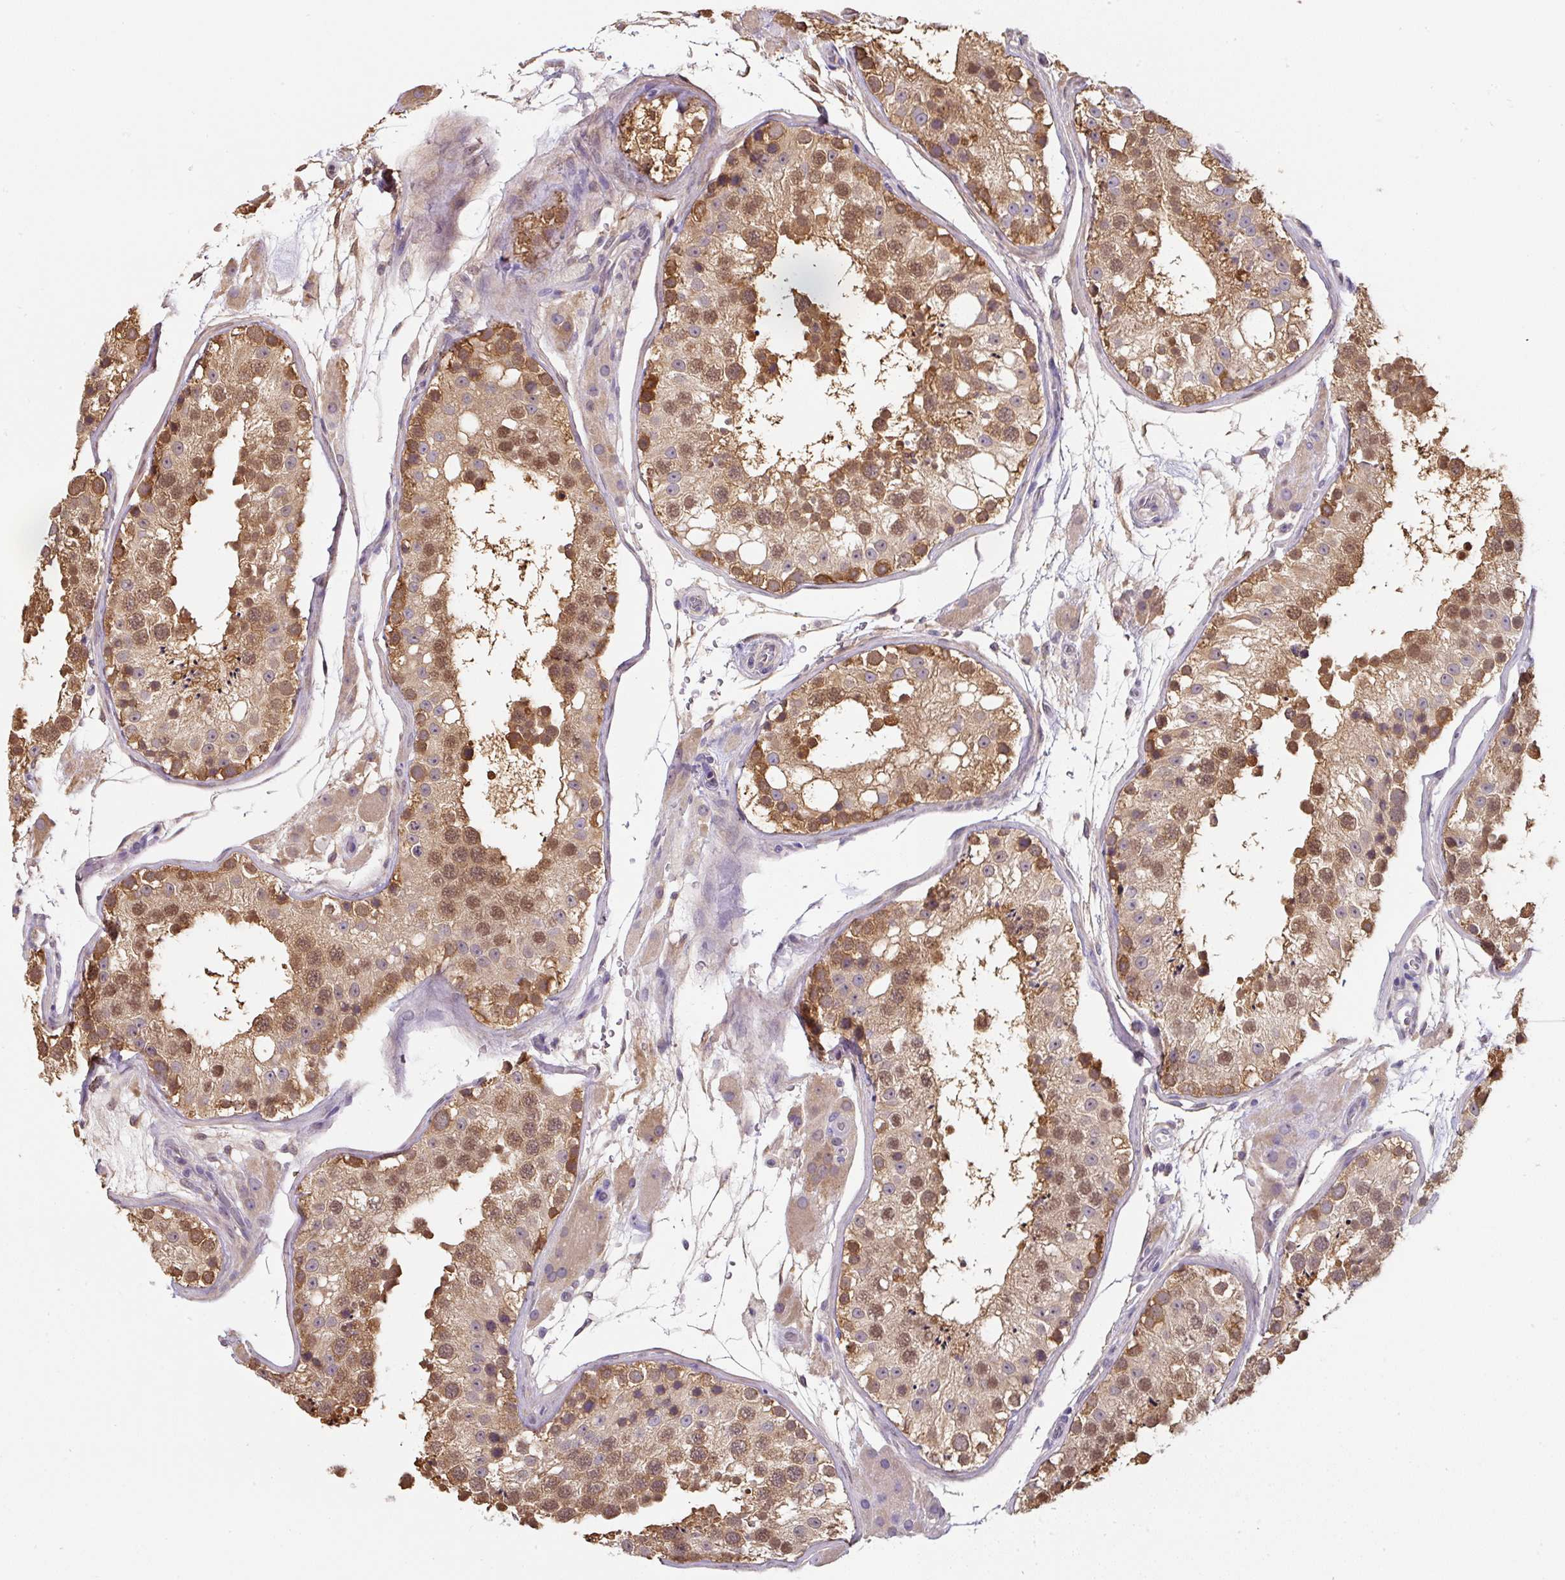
{"staining": {"intensity": "strong", "quantity": "25%-75%", "location": "cytoplasmic/membranous,nuclear"}, "tissue": "testis", "cell_type": "Cells in seminiferous ducts", "image_type": "normal", "snomed": [{"axis": "morphology", "description": "Normal tissue, NOS"}, {"axis": "topography", "description": "Testis"}], "caption": "Immunohistochemistry (IHC) histopathology image of unremarkable testis: testis stained using immunohistochemistry demonstrates high levels of strong protein expression localized specifically in the cytoplasmic/membranous,nuclear of cells in seminiferous ducts, appearing as a cytoplasmic/membranous,nuclear brown color.", "gene": "ST13", "patient": {"sex": "male", "age": 26}}